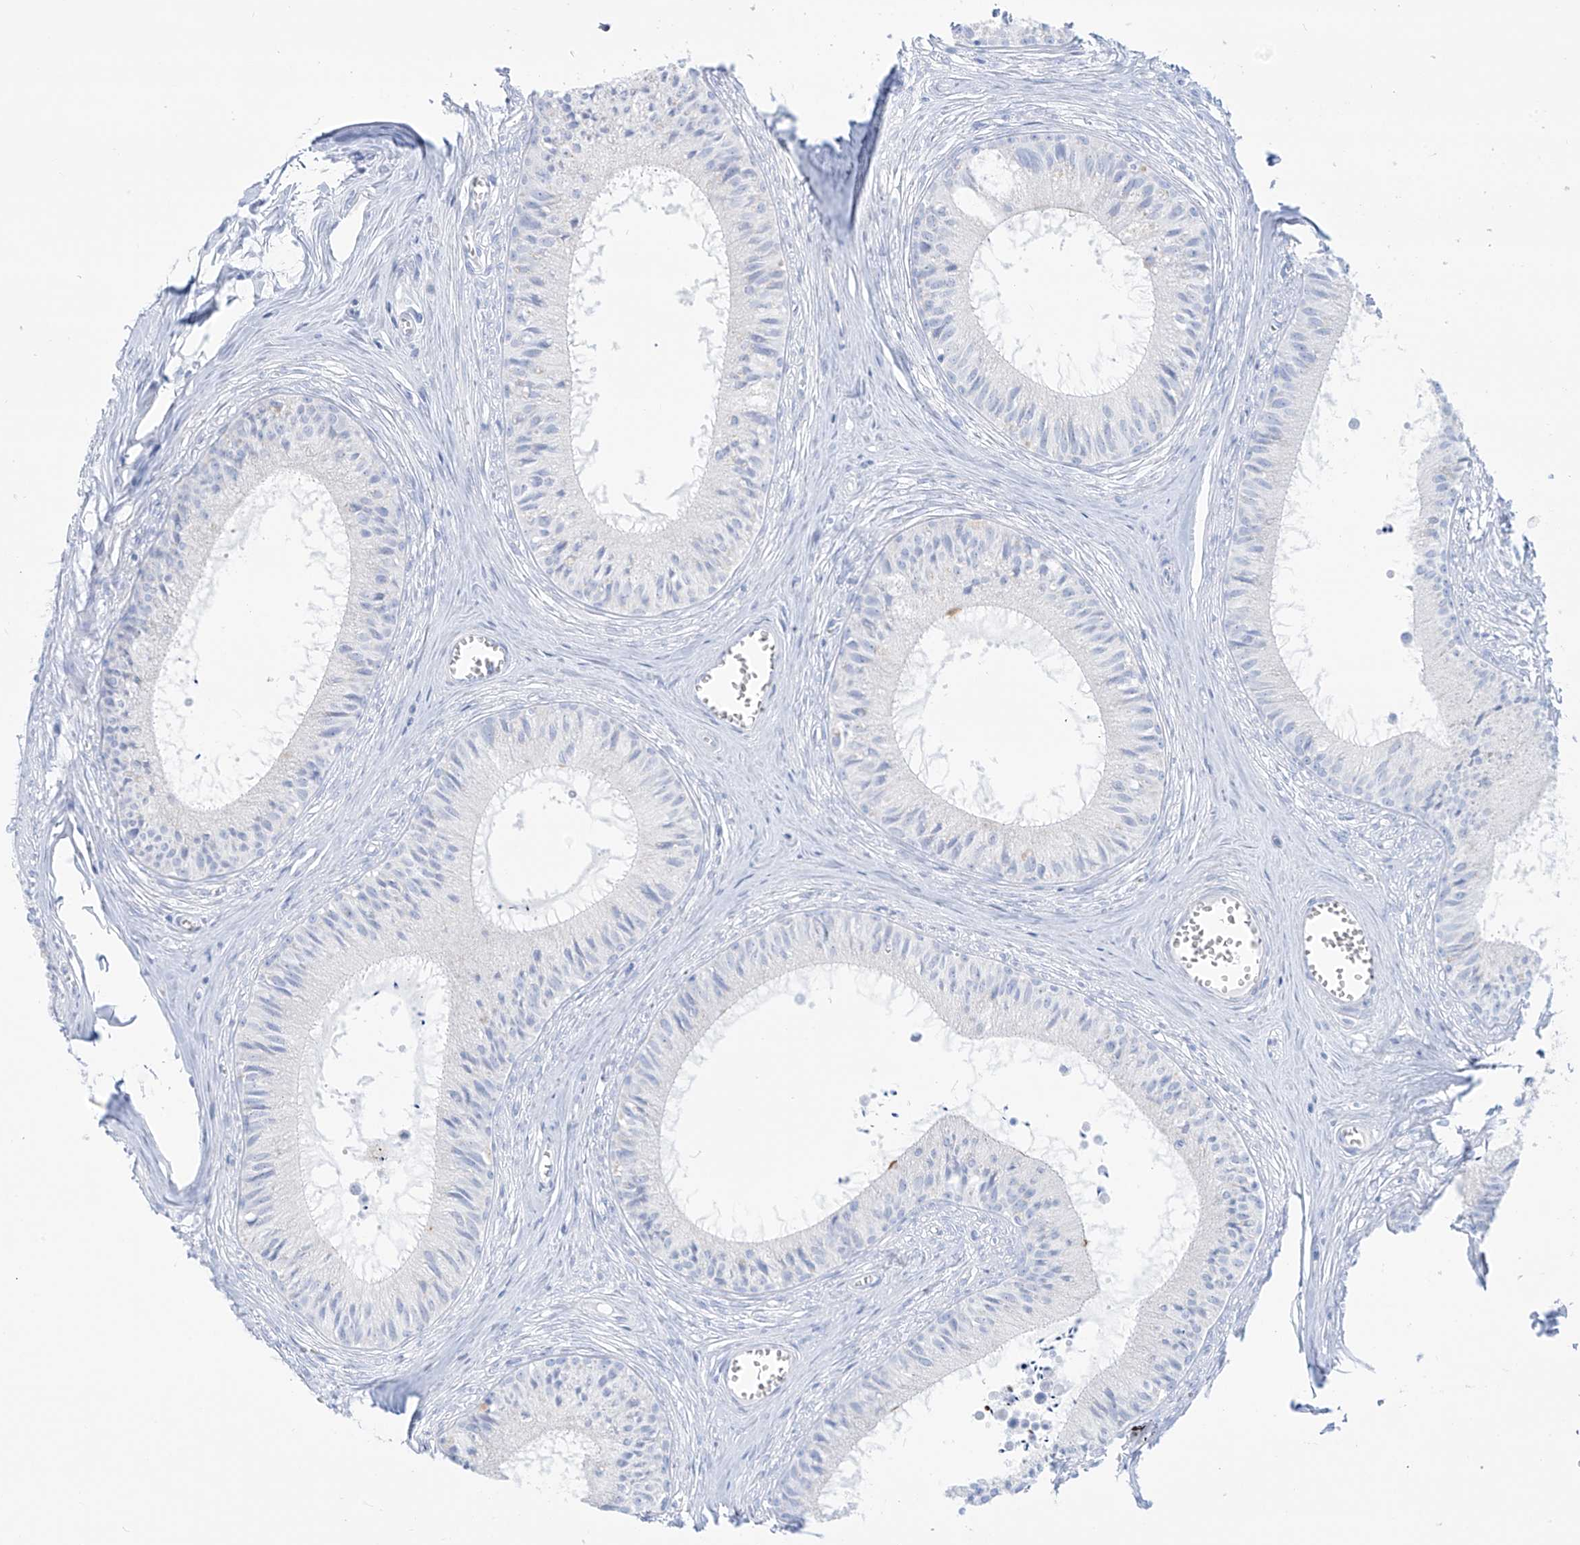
{"staining": {"intensity": "negative", "quantity": "none", "location": "none"}, "tissue": "epididymis", "cell_type": "Glandular cells", "image_type": "normal", "snomed": [{"axis": "morphology", "description": "Normal tissue, NOS"}, {"axis": "topography", "description": "Epididymis"}], "caption": "Immunohistochemistry (IHC) image of normal human epididymis stained for a protein (brown), which displays no expression in glandular cells.", "gene": "SLC26A3", "patient": {"sex": "male", "age": 36}}